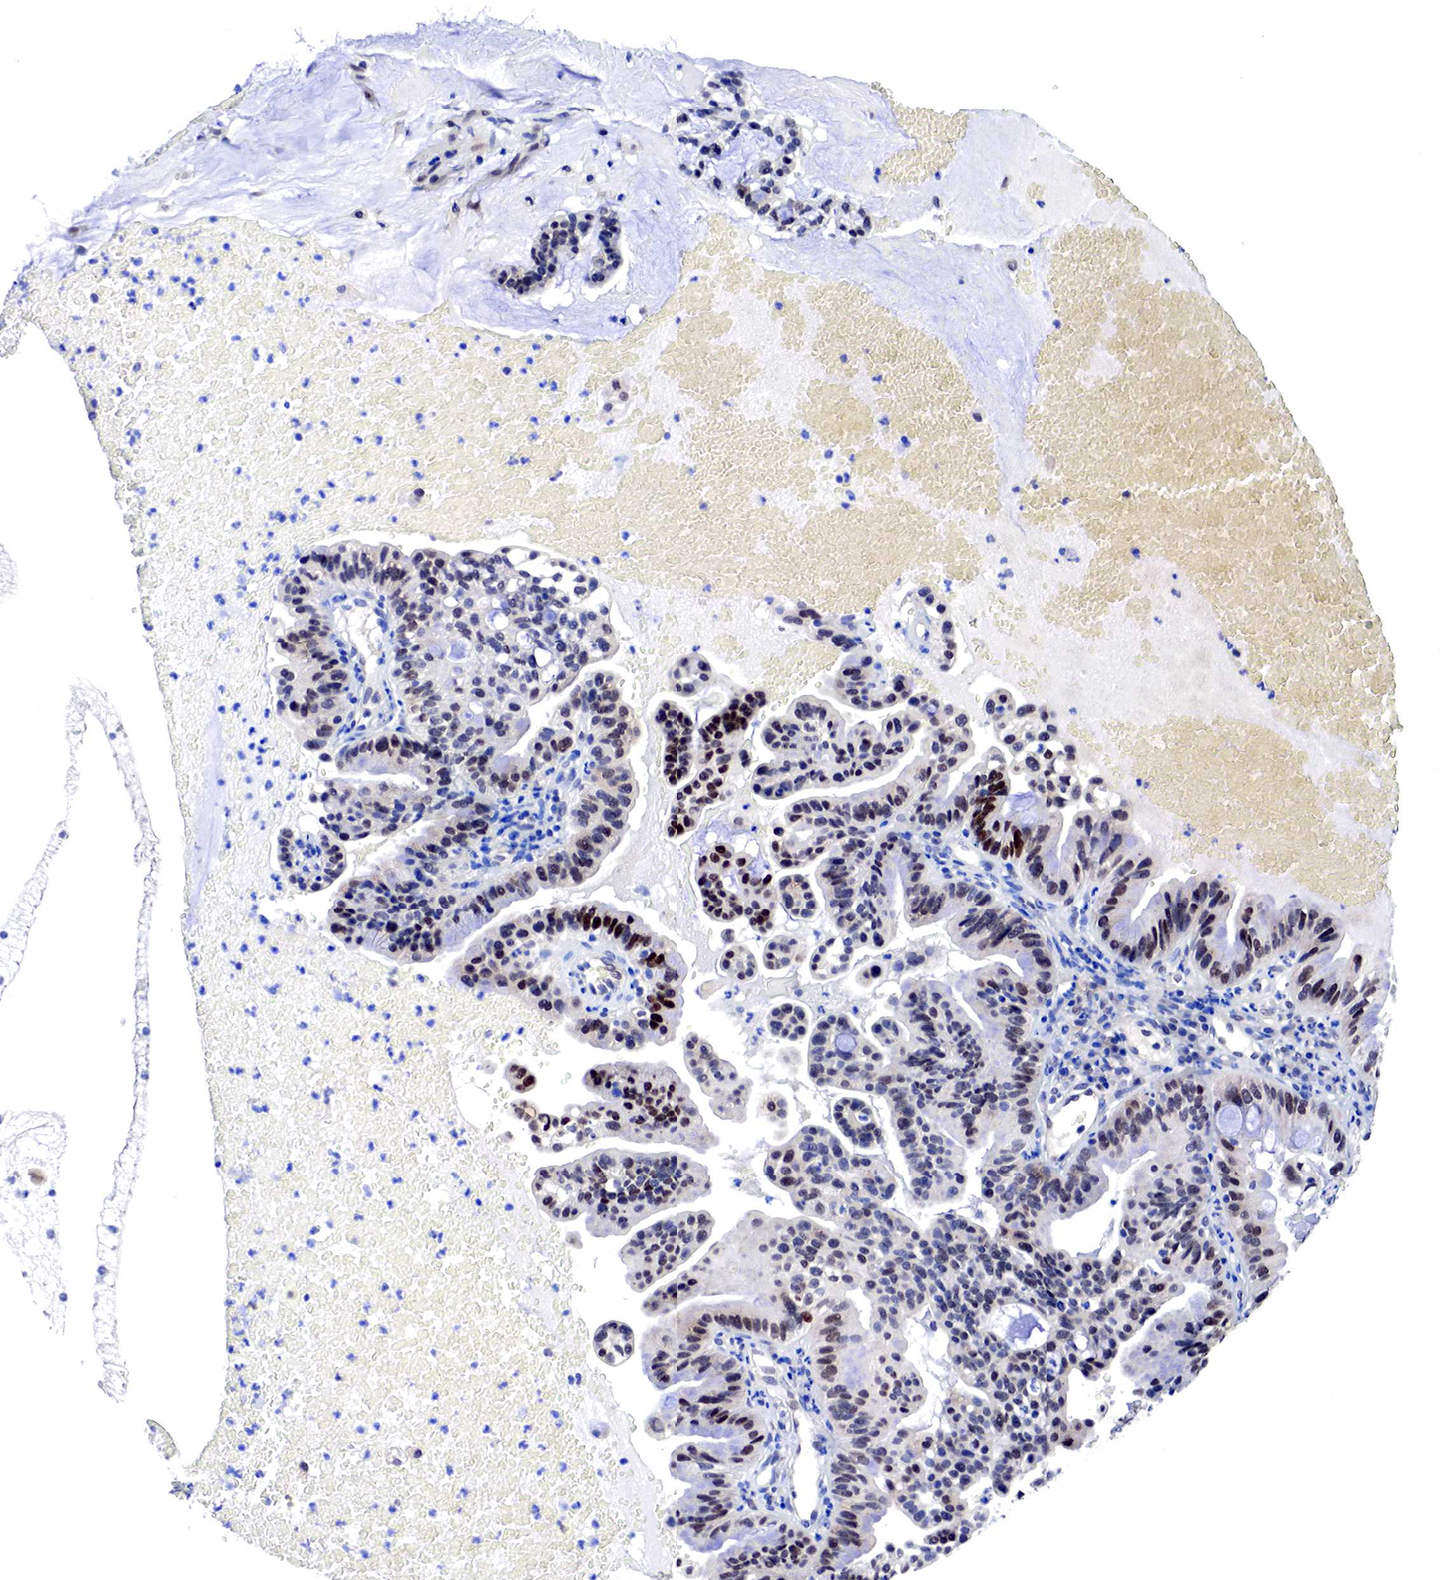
{"staining": {"intensity": "moderate", "quantity": "25%-75%", "location": "nuclear"}, "tissue": "cervical cancer", "cell_type": "Tumor cells", "image_type": "cancer", "snomed": [{"axis": "morphology", "description": "Adenocarcinoma, NOS"}, {"axis": "topography", "description": "Cervix"}], "caption": "Tumor cells reveal medium levels of moderate nuclear staining in approximately 25%-75% of cells in adenocarcinoma (cervical).", "gene": "PABIR2", "patient": {"sex": "female", "age": 41}}